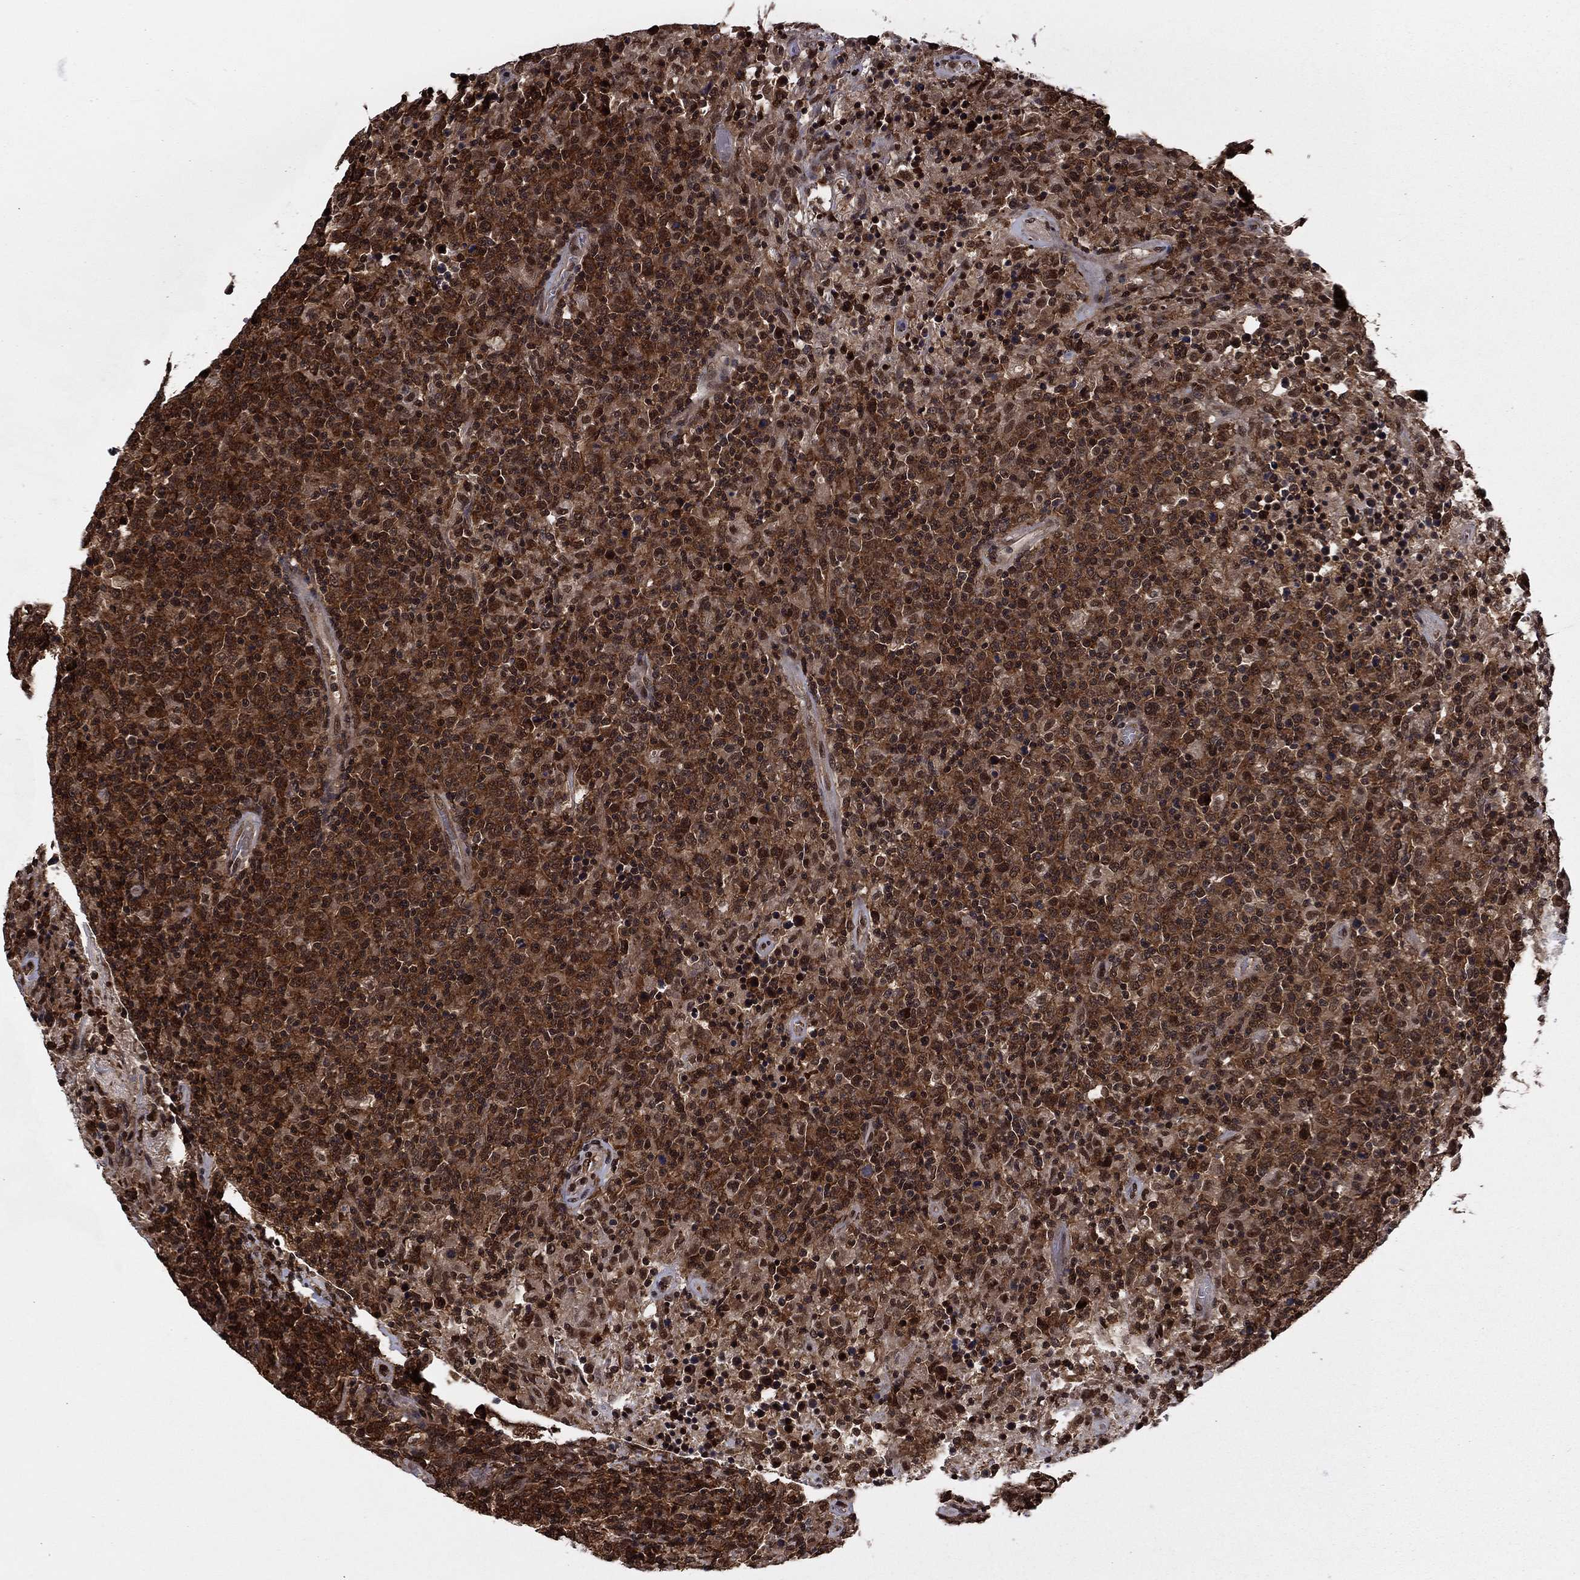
{"staining": {"intensity": "strong", "quantity": "25%-75%", "location": "cytoplasmic/membranous,nuclear"}, "tissue": "lymphoma", "cell_type": "Tumor cells", "image_type": "cancer", "snomed": [{"axis": "morphology", "description": "Malignant lymphoma, non-Hodgkin's type, High grade"}, {"axis": "topography", "description": "Lung"}], "caption": "Immunohistochemical staining of lymphoma displays strong cytoplasmic/membranous and nuclear protein staining in approximately 25%-75% of tumor cells. (IHC, brightfield microscopy, high magnification).", "gene": "PSMD2", "patient": {"sex": "male", "age": 79}}